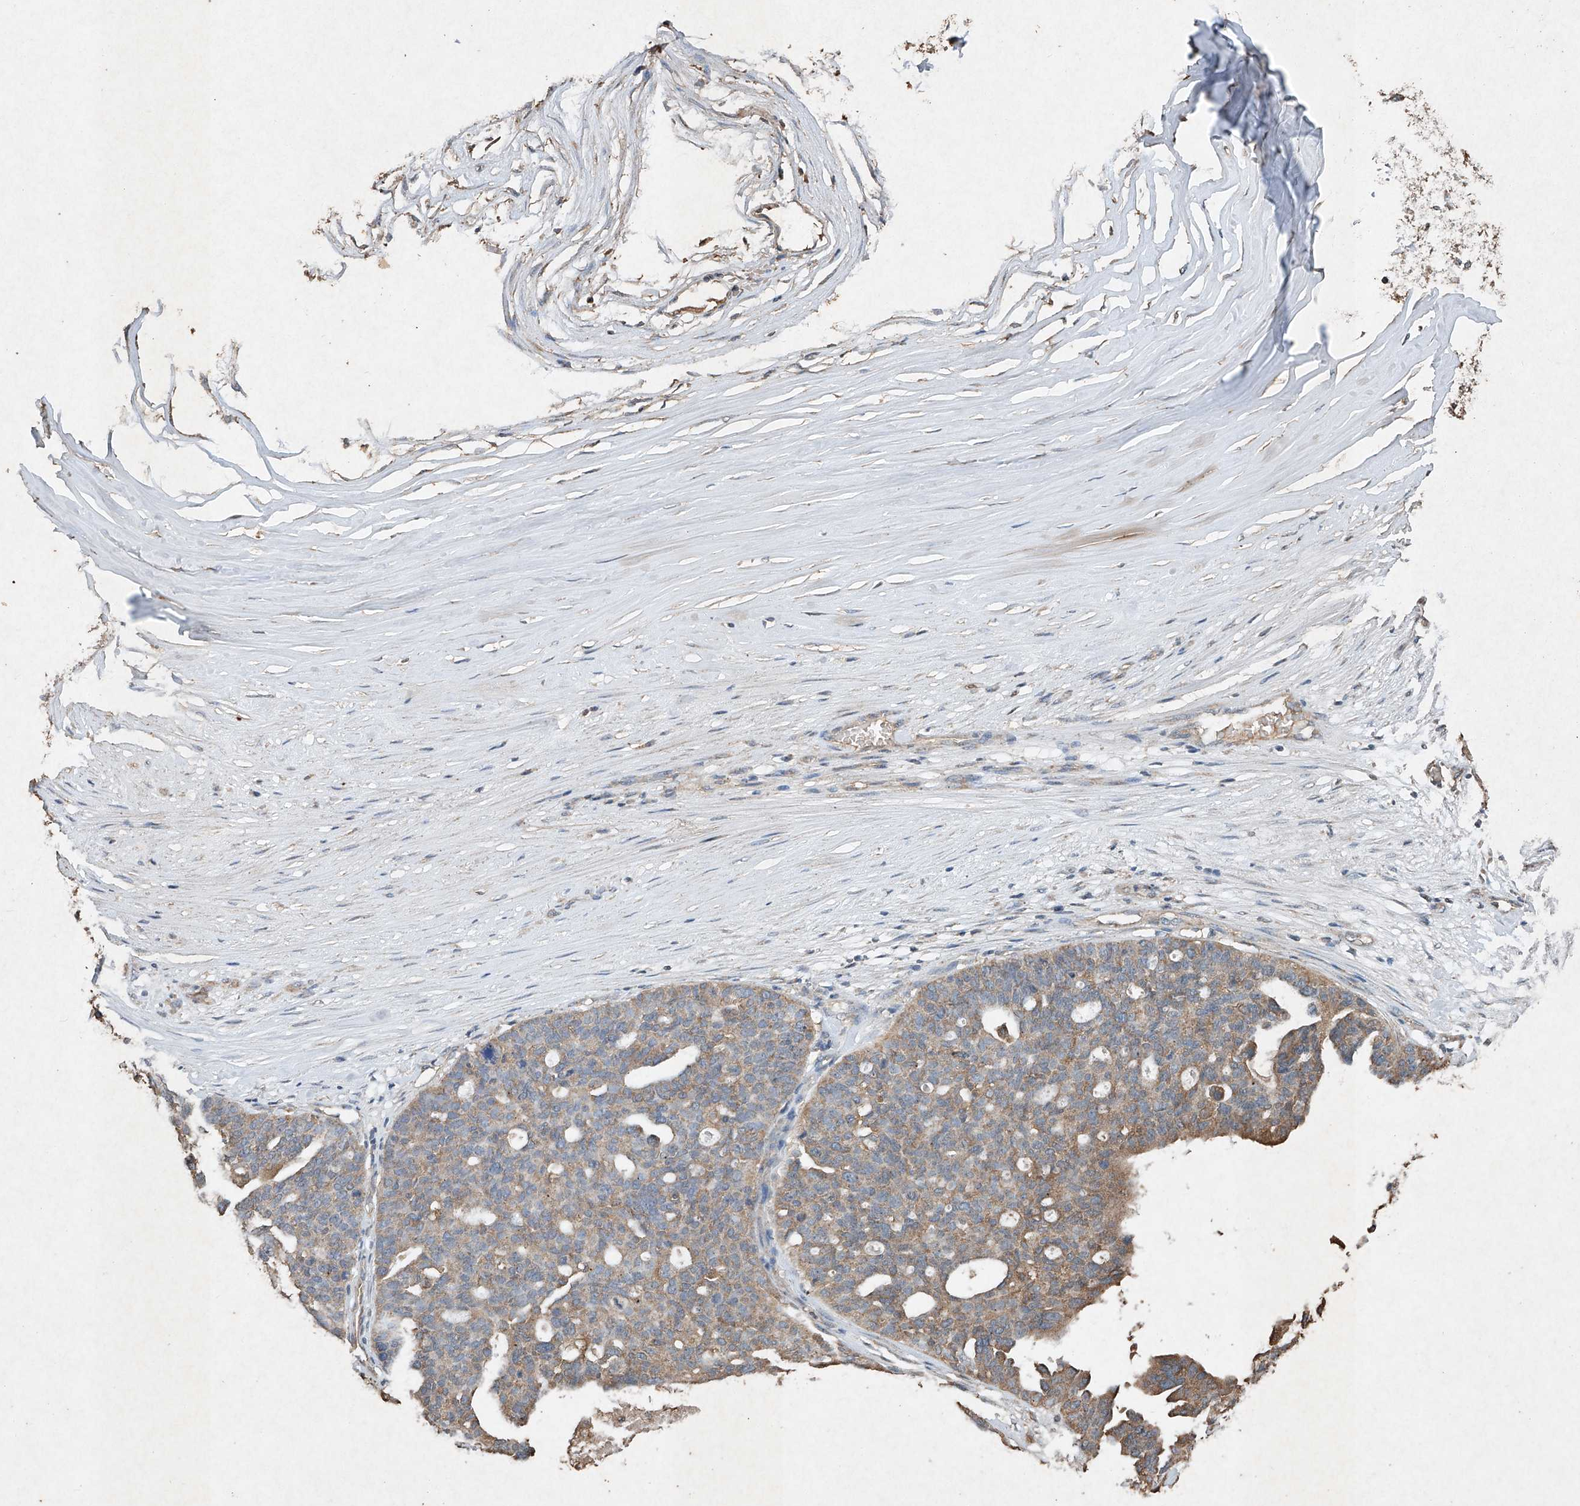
{"staining": {"intensity": "moderate", "quantity": "25%-75%", "location": "cytoplasmic/membranous"}, "tissue": "ovarian cancer", "cell_type": "Tumor cells", "image_type": "cancer", "snomed": [{"axis": "morphology", "description": "Cystadenocarcinoma, serous, NOS"}, {"axis": "topography", "description": "Ovary"}], "caption": "Immunohistochemistry (IHC) (DAB (3,3'-diaminobenzidine)) staining of human ovarian cancer (serous cystadenocarcinoma) exhibits moderate cytoplasmic/membranous protein staining in about 25%-75% of tumor cells.", "gene": "STK3", "patient": {"sex": "female", "age": 59}}